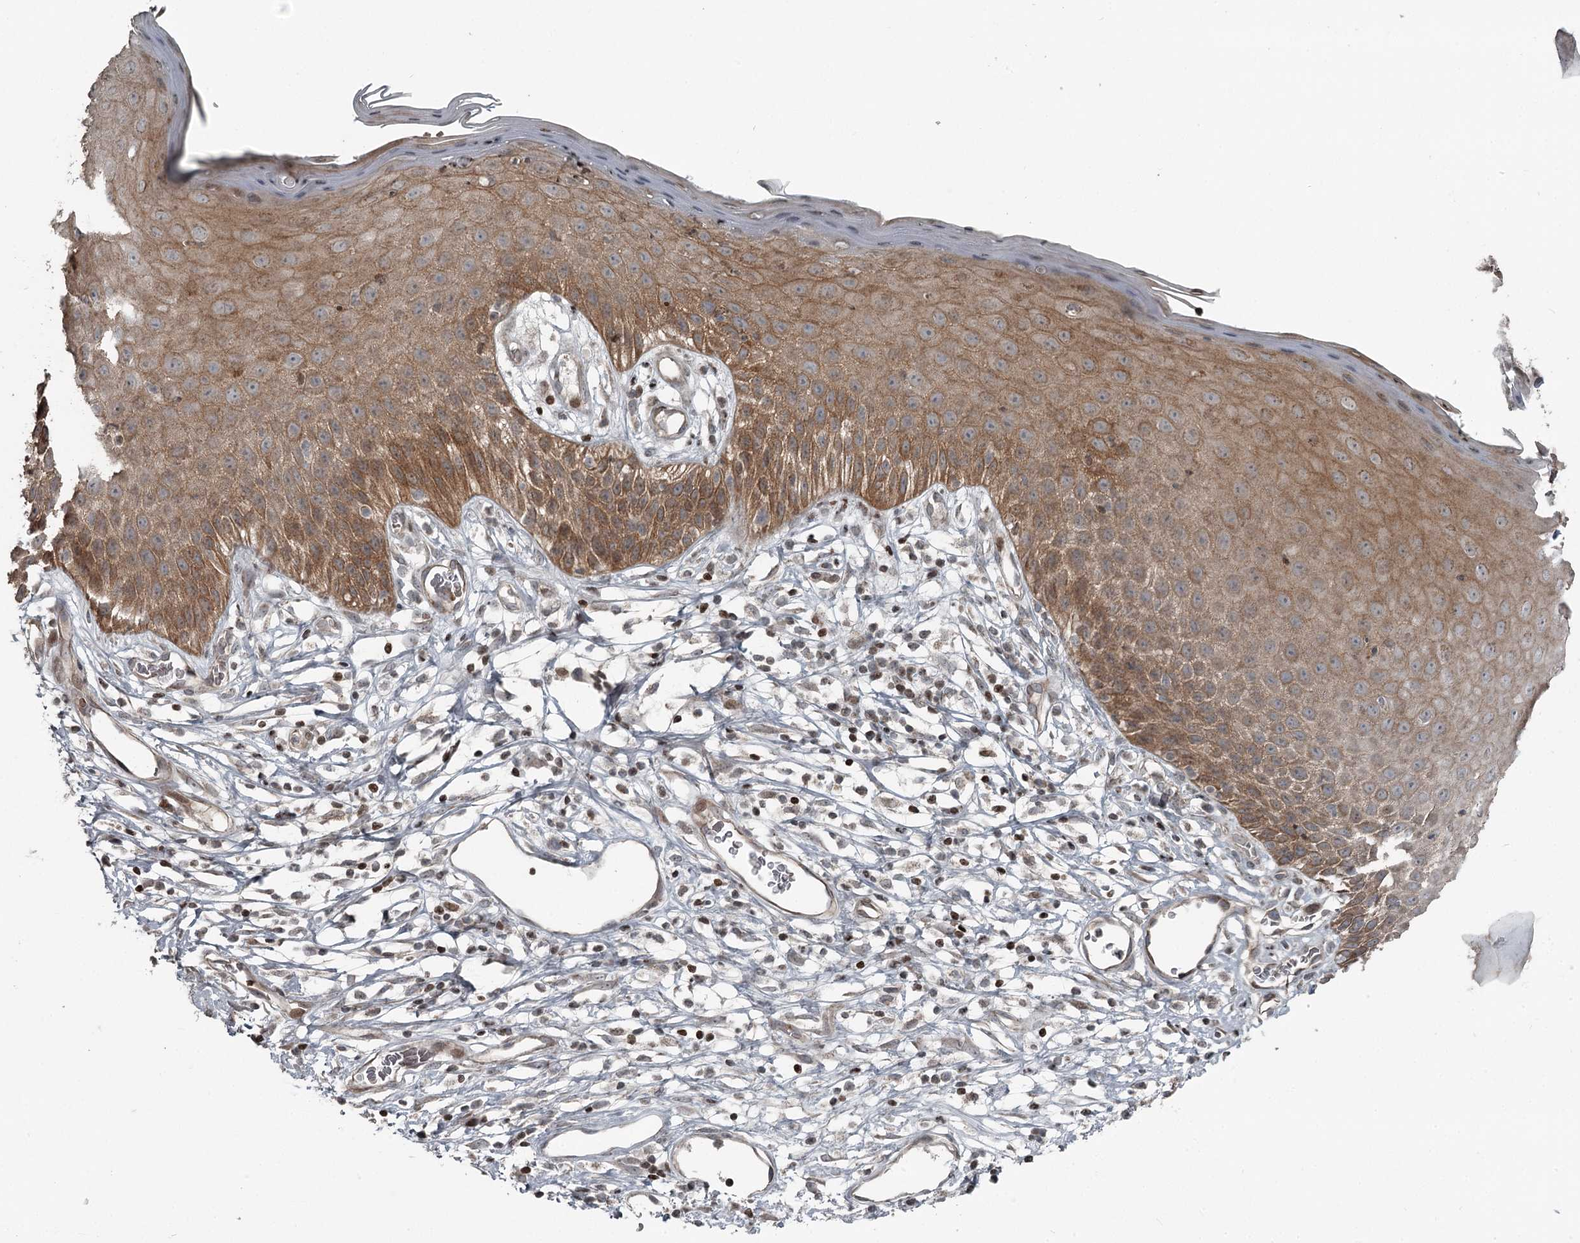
{"staining": {"intensity": "moderate", "quantity": ">75%", "location": "cytoplasmic/membranous"}, "tissue": "skin", "cell_type": "Epidermal cells", "image_type": "normal", "snomed": [{"axis": "morphology", "description": "Normal tissue, NOS"}, {"axis": "topography", "description": "Vulva"}], "caption": "Immunohistochemistry micrograph of benign human skin stained for a protein (brown), which reveals medium levels of moderate cytoplasmic/membranous staining in approximately >75% of epidermal cells.", "gene": "RASSF8", "patient": {"sex": "female", "age": 68}}